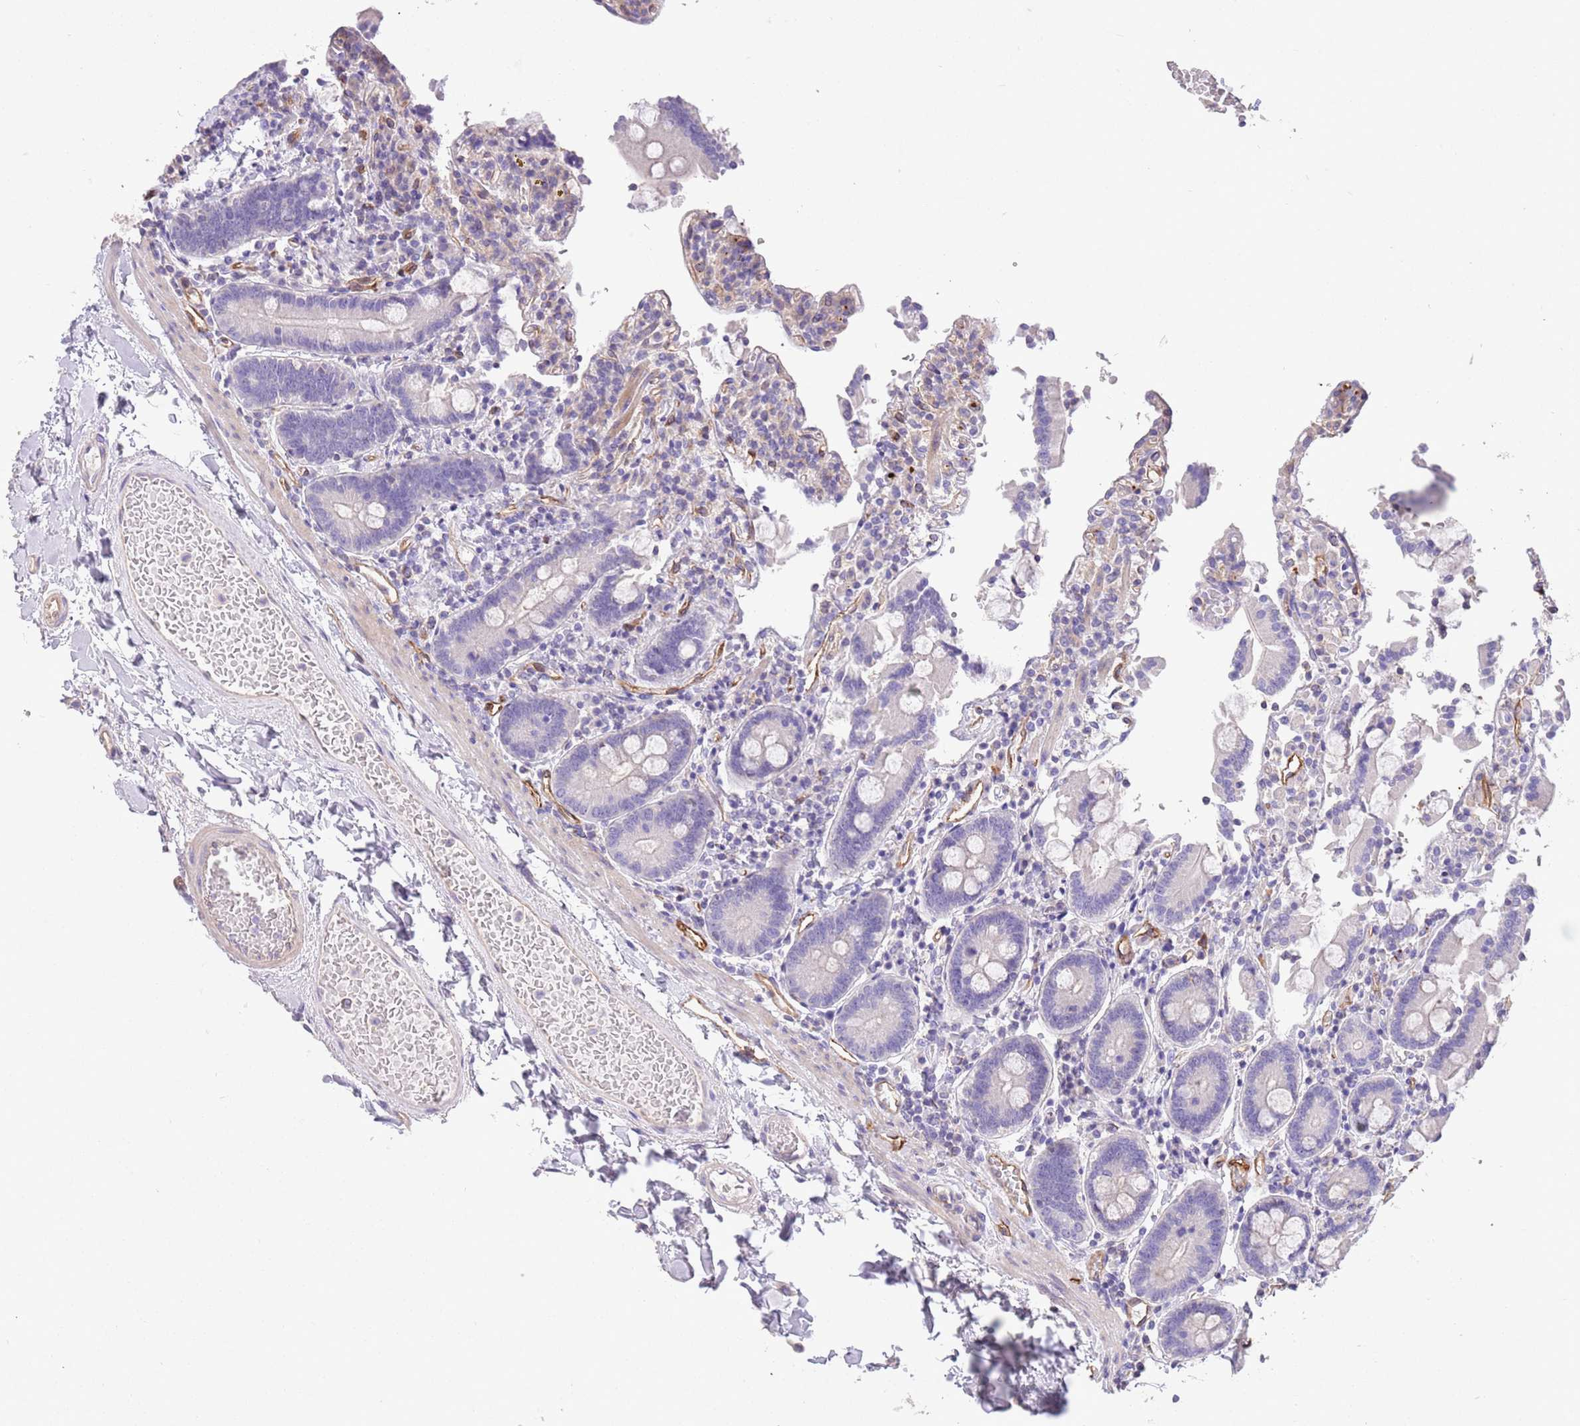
{"staining": {"intensity": "negative", "quantity": "none", "location": "none"}, "tissue": "duodenum", "cell_type": "Glandular cells", "image_type": "normal", "snomed": [{"axis": "morphology", "description": "Normal tissue, NOS"}, {"axis": "topography", "description": "Duodenum"}], "caption": "IHC of normal human duodenum shows no positivity in glandular cells. Brightfield microscopy of immunohistochemistry (IHC) stained with DAB (3,3'-diaminobenzidine) (brown) and hematoxylin (blue), captured at high magnification.", "gene": "SFTPA1", "patient": {"sex": "male", "age": 55}}